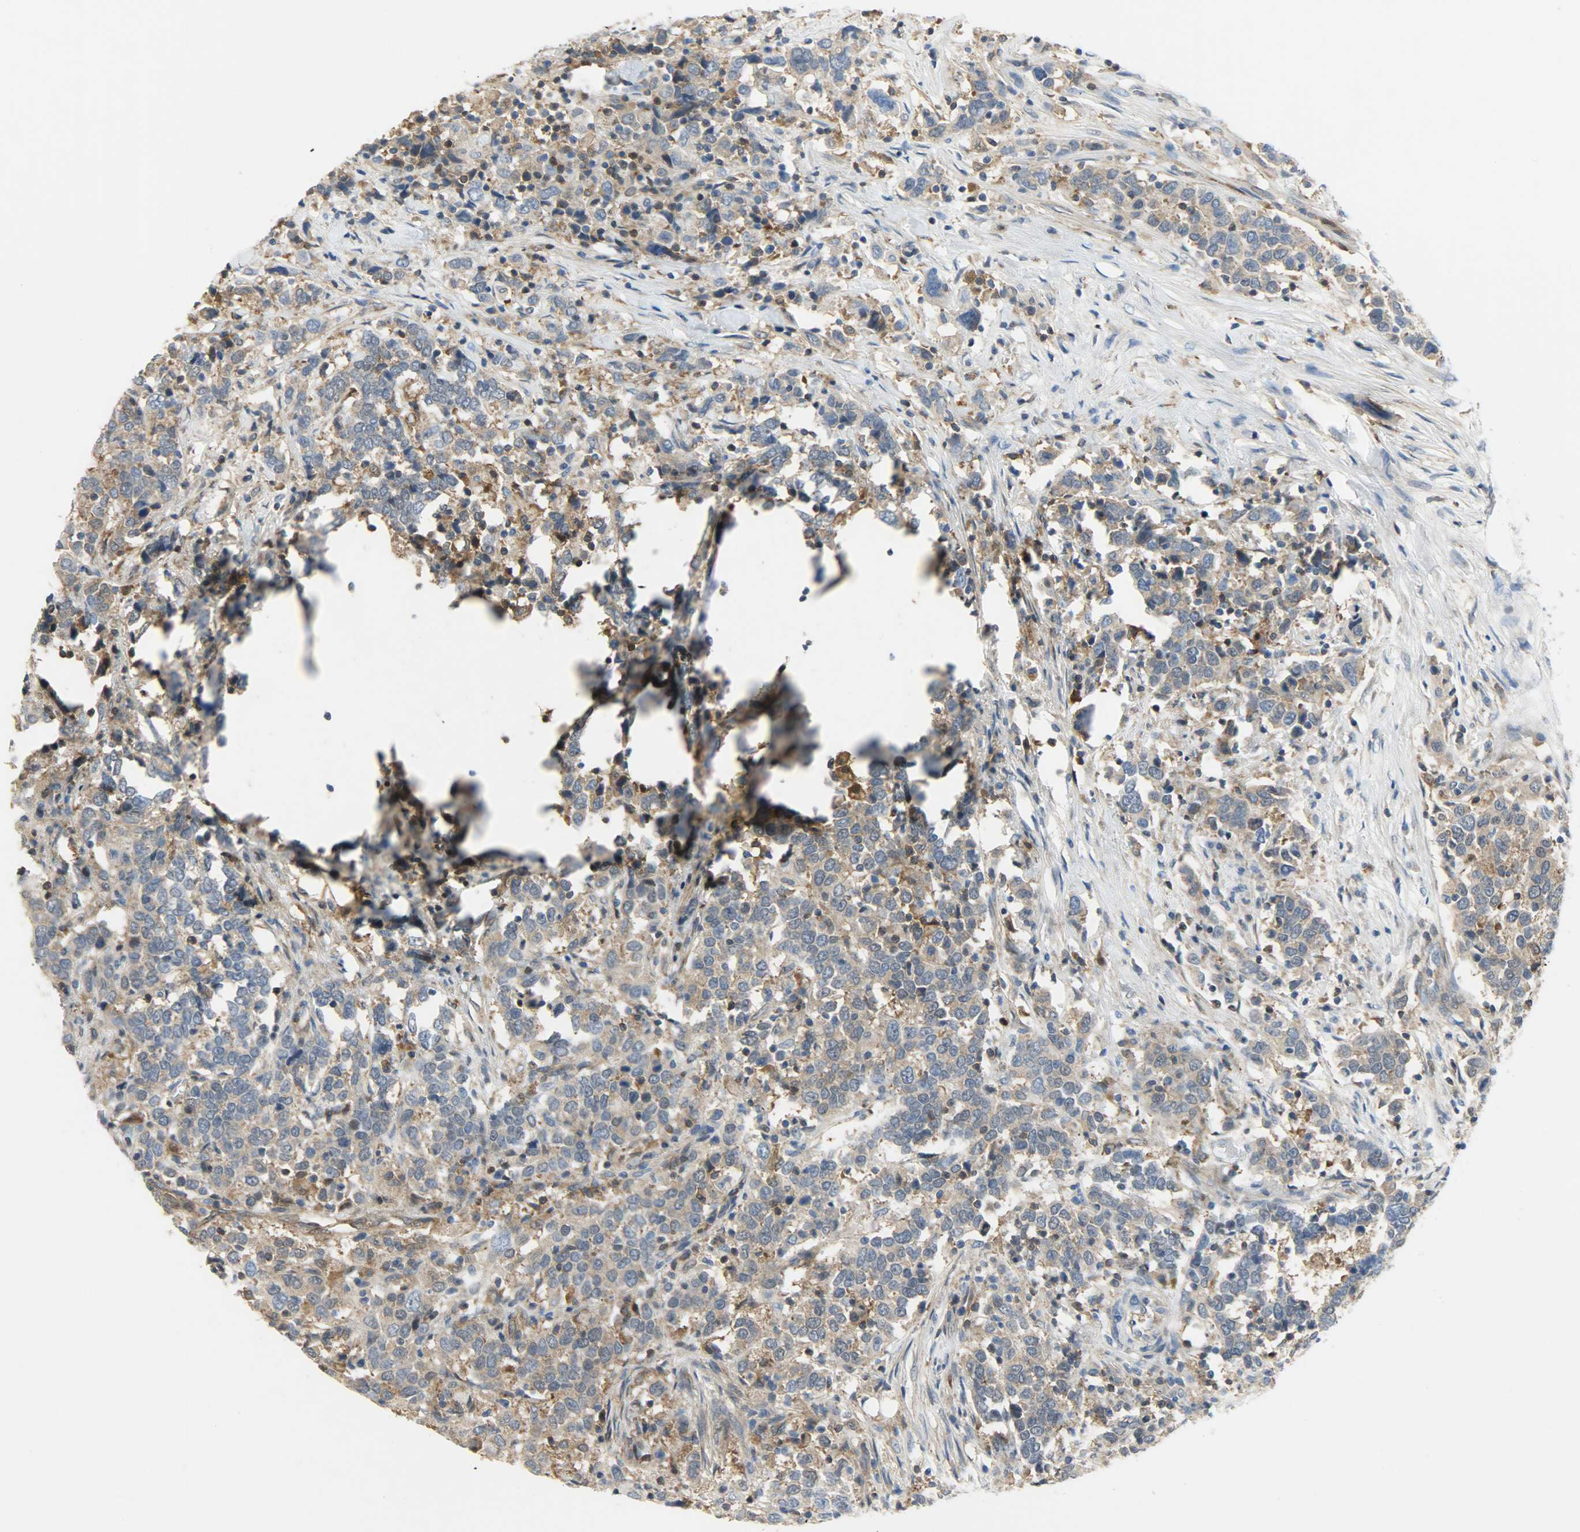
{"staining": {"intensity": "moderate", "quantity": ">75%", "location": "cytoplasmic/membranous"}, "tissue": "urothelial cancer", "cell_type": "Tumor cells", "image_type": "cancer", "snomed": [{"axis": "morphology", "description": "Urothelial carcinoma, High grade"}, {"axis": "topography", "description": "Urinary bladder"}], "caption": "This photomicrograph displays IHC staining of urothelial cancer, with medium moderate cytoplasmic/membranous expression in approximately >75% of tumor cells.", "gene": "TRIM21", "patient": {"sex": "male", "age": 61}}